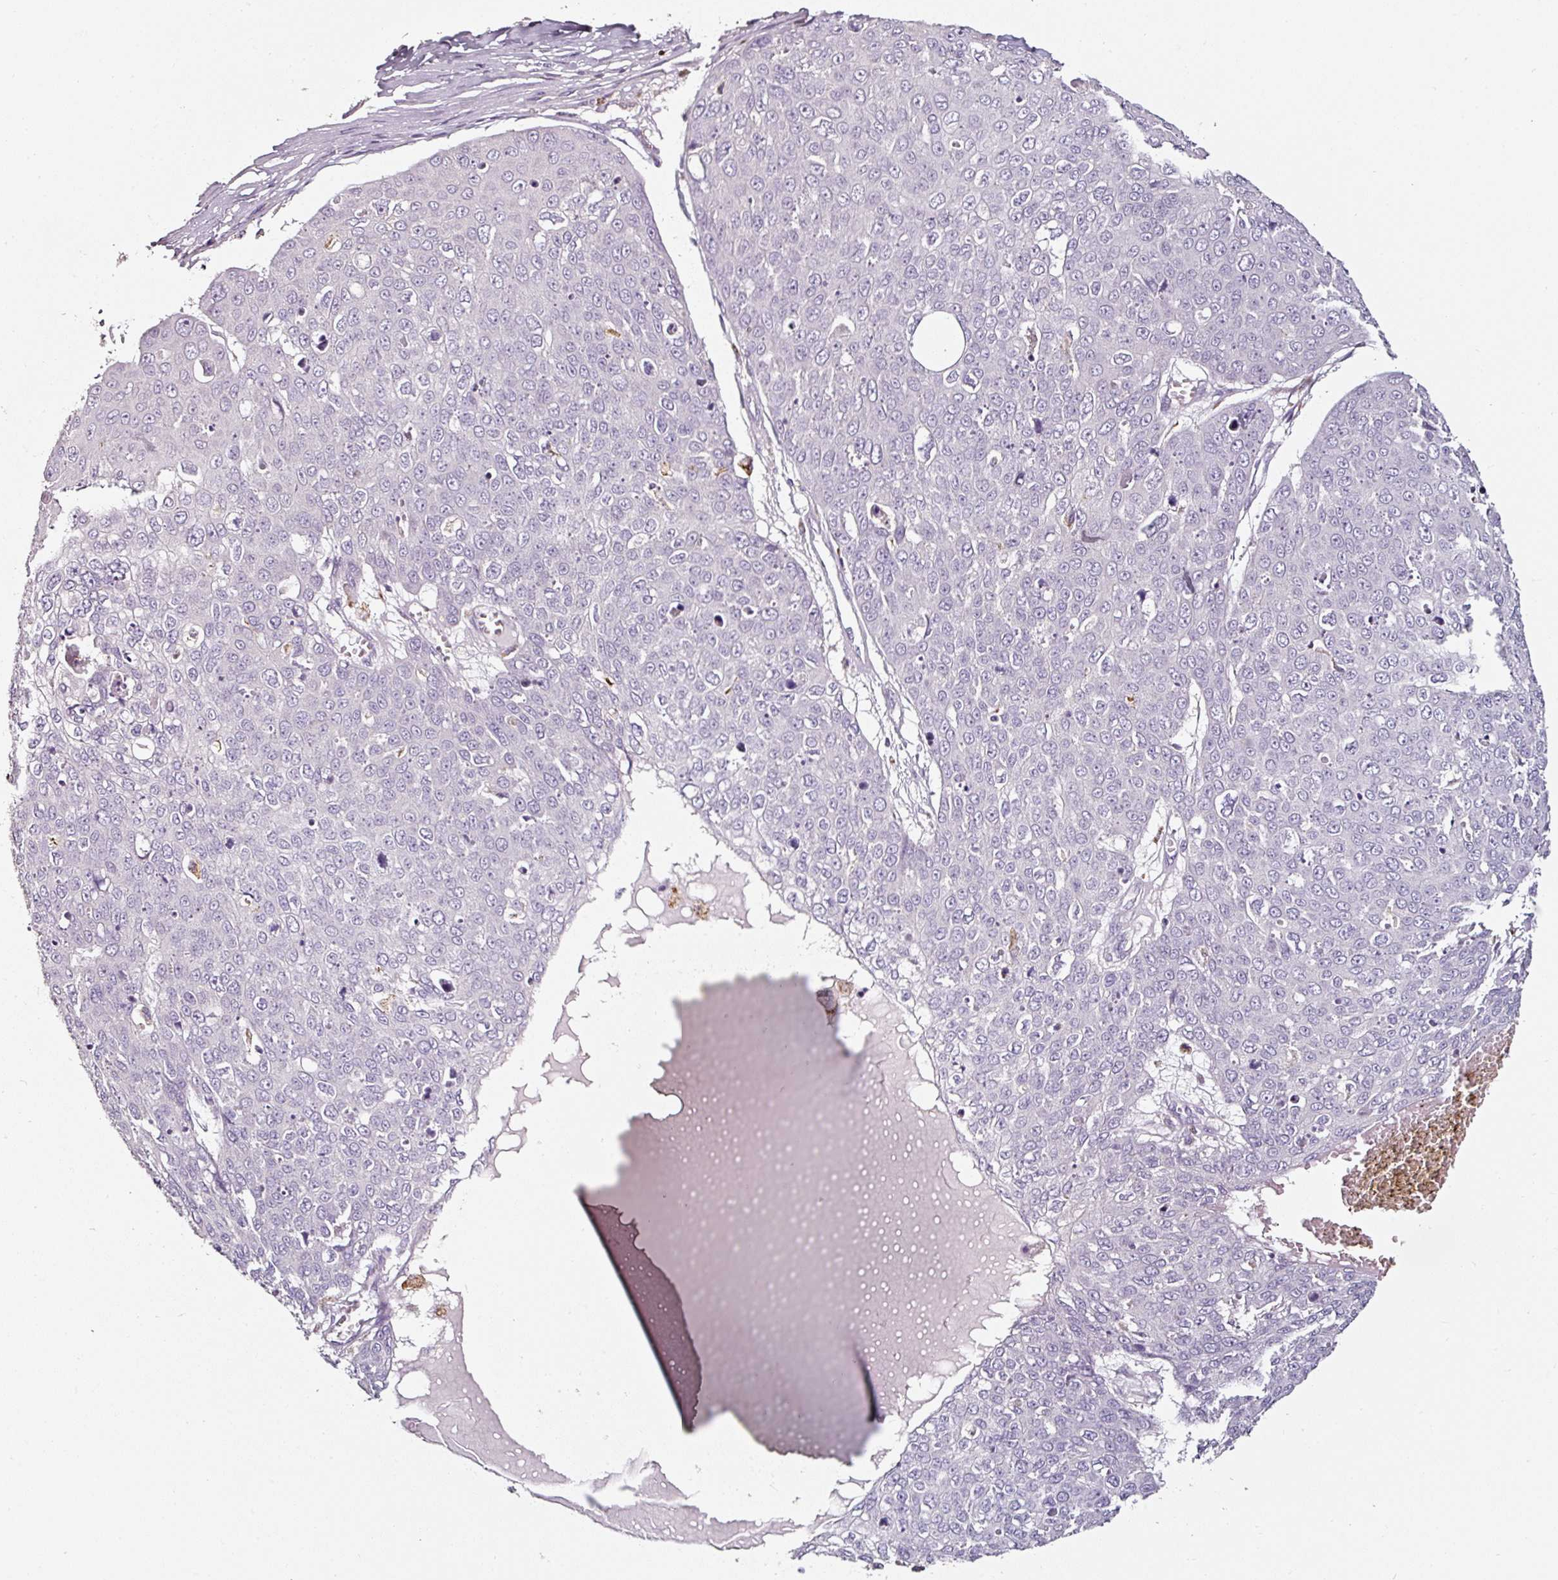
{"staining": {"intensity": "negative", "quantity": "none", "location": "none"}, "tissue": "skin cancer", "cell_type": "Tumor cells", "image_type": "cancer", "snomed": [{"axis": "morphology", "description": "Squamous cell carcinoma, NOS"}, {"axis": "topography", "description": "Skin"}], "caption": "An immunohistochemistry (IHC) histopathology image of skin cancer (squamous cell carcinoma) is shown. There is no staining in tumor cells of skin cancer (squamous cell carcinoma).", "gene": "CAP2", "patient": {"sex": "male", "age": 71}}